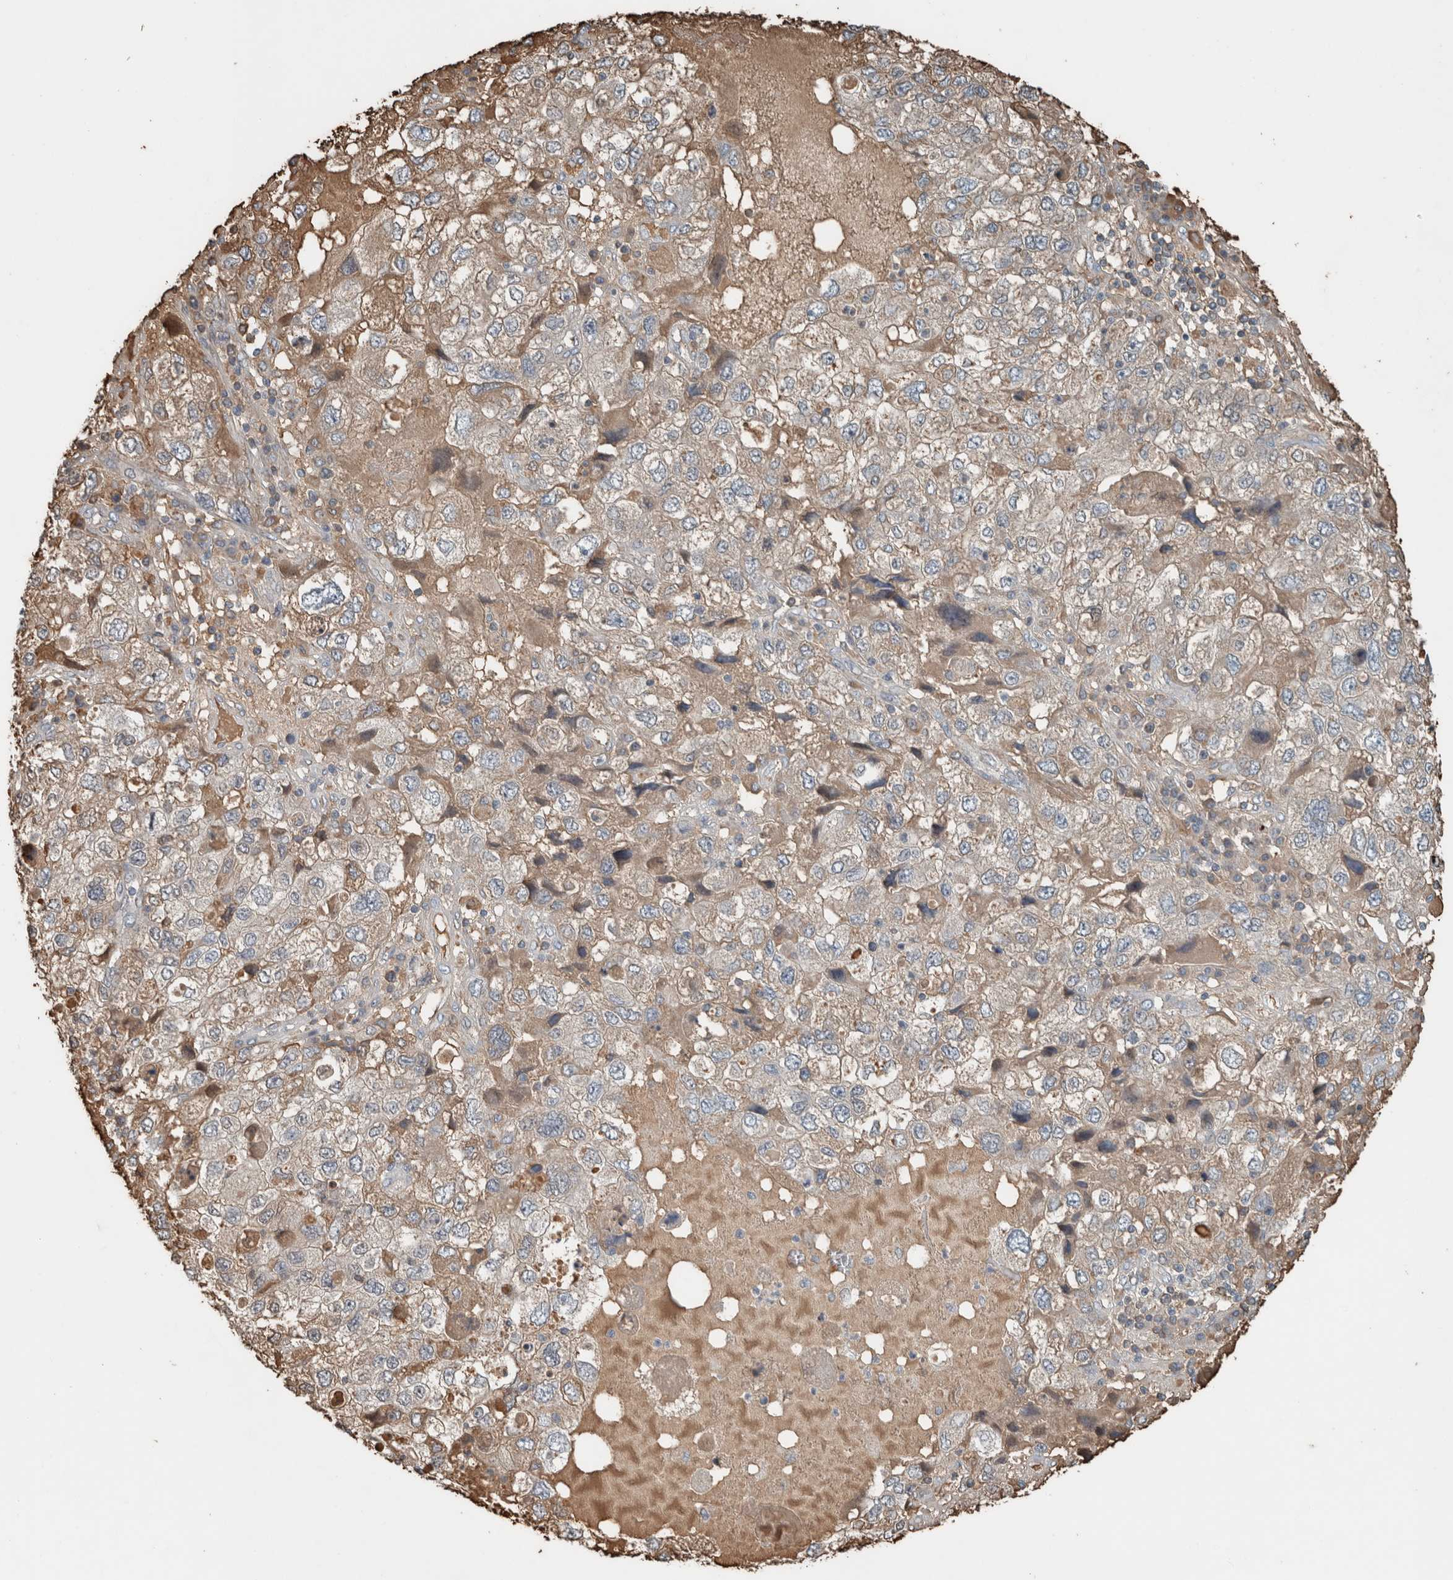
{"staining": {"intensity": "weak", "quantity": ">75%", "location": "cytoplasmic/membranous"}, "tissue": "endometrial cancer", "cell_type": "Tumor cells", "image_type": "cancer", "snomed": [{"axis": "morphology", "description": "Adenocarcinoma, NOS"}, {"axis": "topography", "description": "Endometrium"}], "caption": "Immunohistochemistry (IHC) photomicrograph of neoplastic tissue: endometrial adenocarcinoma stained using IHC shows low levels of weak protein expression localized specifically in the cytoplasmic/membranous of tumor cells, appearing as a cytoplasmic/membranous brown color.", "gene": "USP34", "patient": {"sex": "female", "age": 49}}